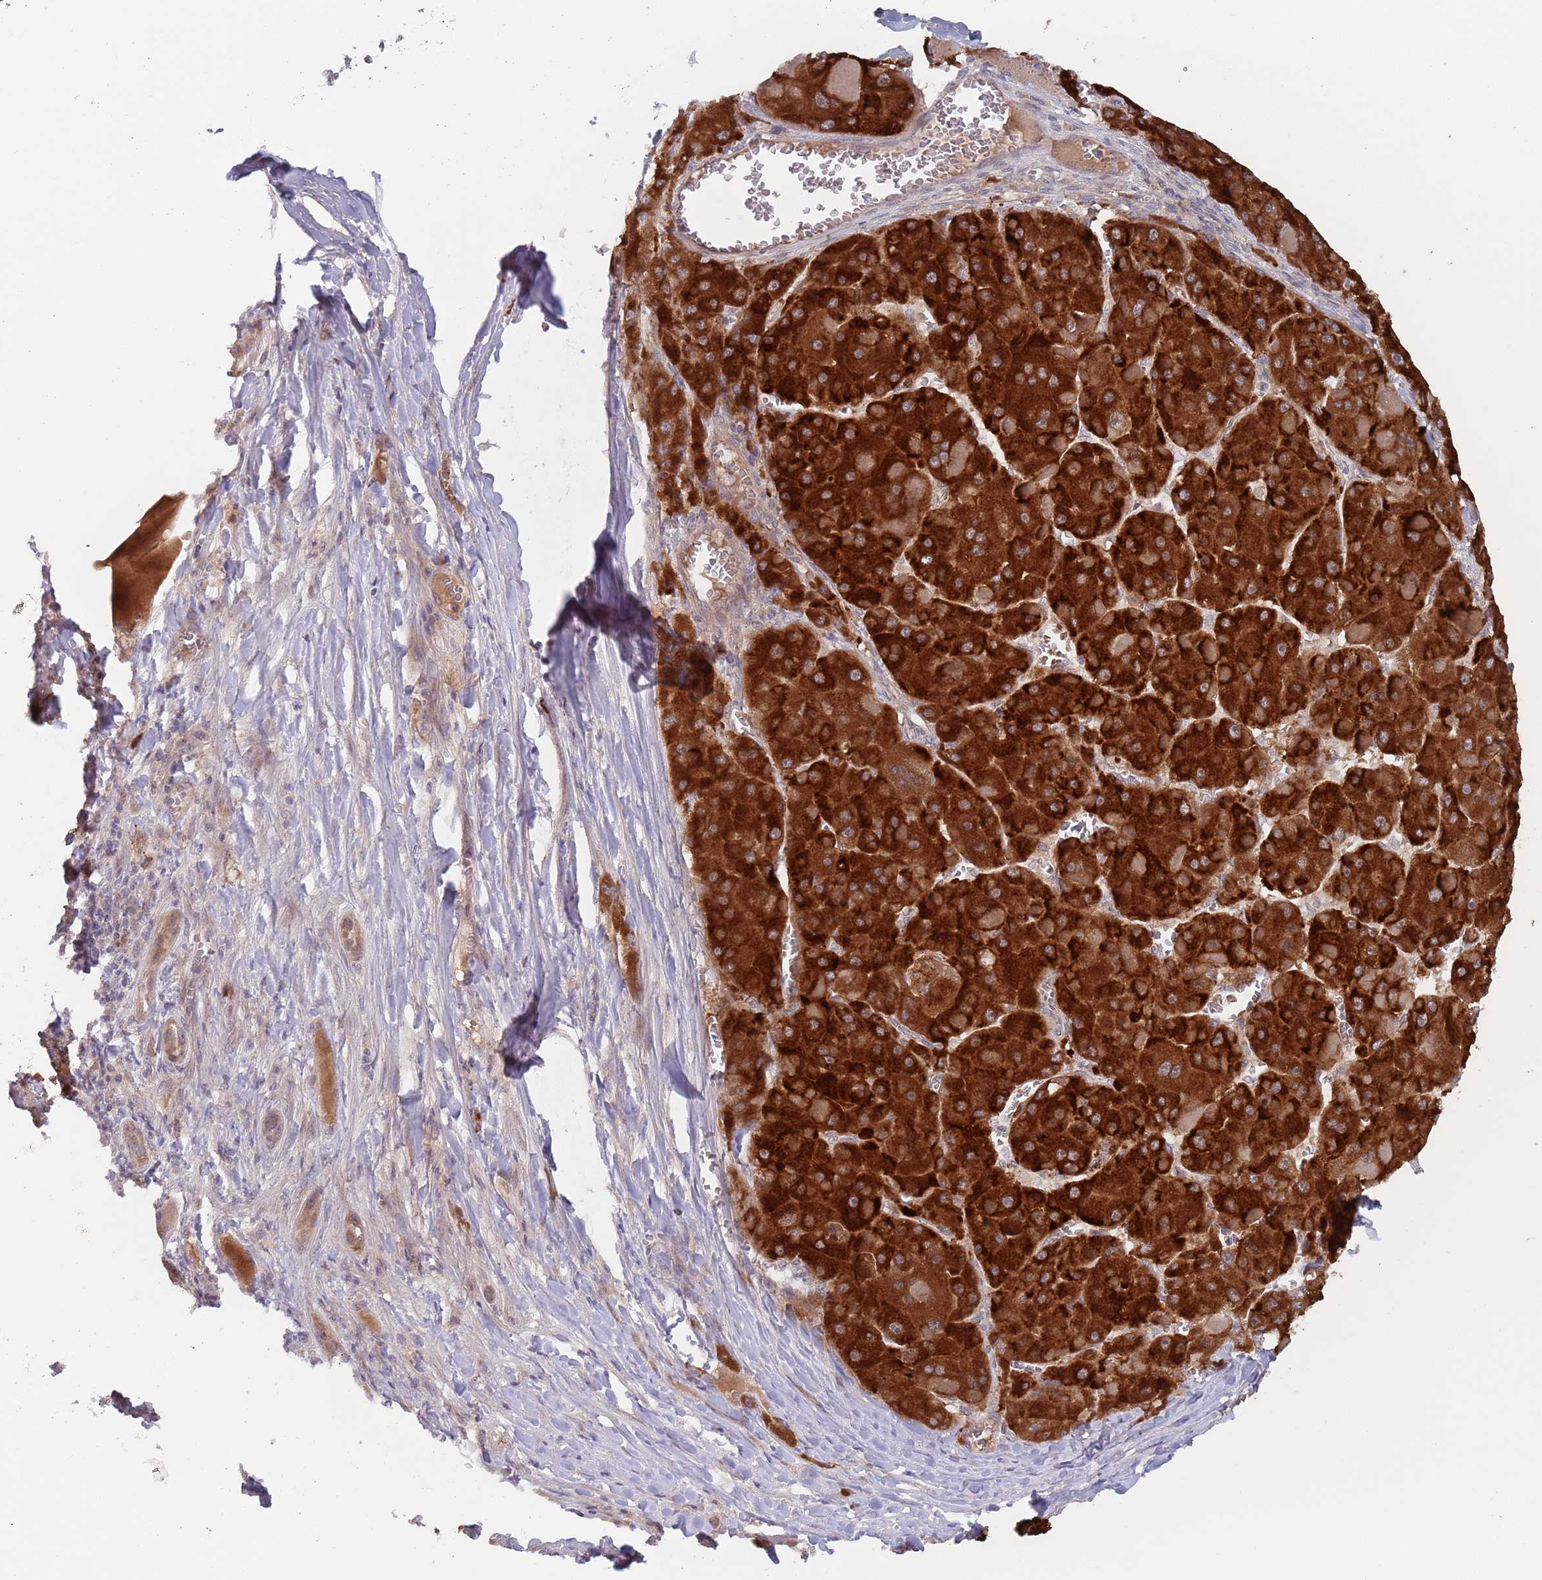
{"staining": {"intensity": "strong", "quantity": ">75%", "location": "cytoplasmic/membranous"}, "tissue": "liver cancer", "cell_type": "Tumor cells", "image_type": "cancer", "snomed": [{"axis": "morphology", "description": "Carcinoma, Hepatocellular, NOS"}, {"axis": "topography", "description": "Liver"}], "caption": "High-magnification brightfield microscopy of liver cancer (hepatocellular carcinoma) stained with DAB (brown) and counterstained with hematoxylin (blue). tumor cells exhibit strong cytoplasmic/membranous positivity is identified in about>75% of cells.", "gene": "ZNF140", "patient": {"sex": "female", "age": 73}}